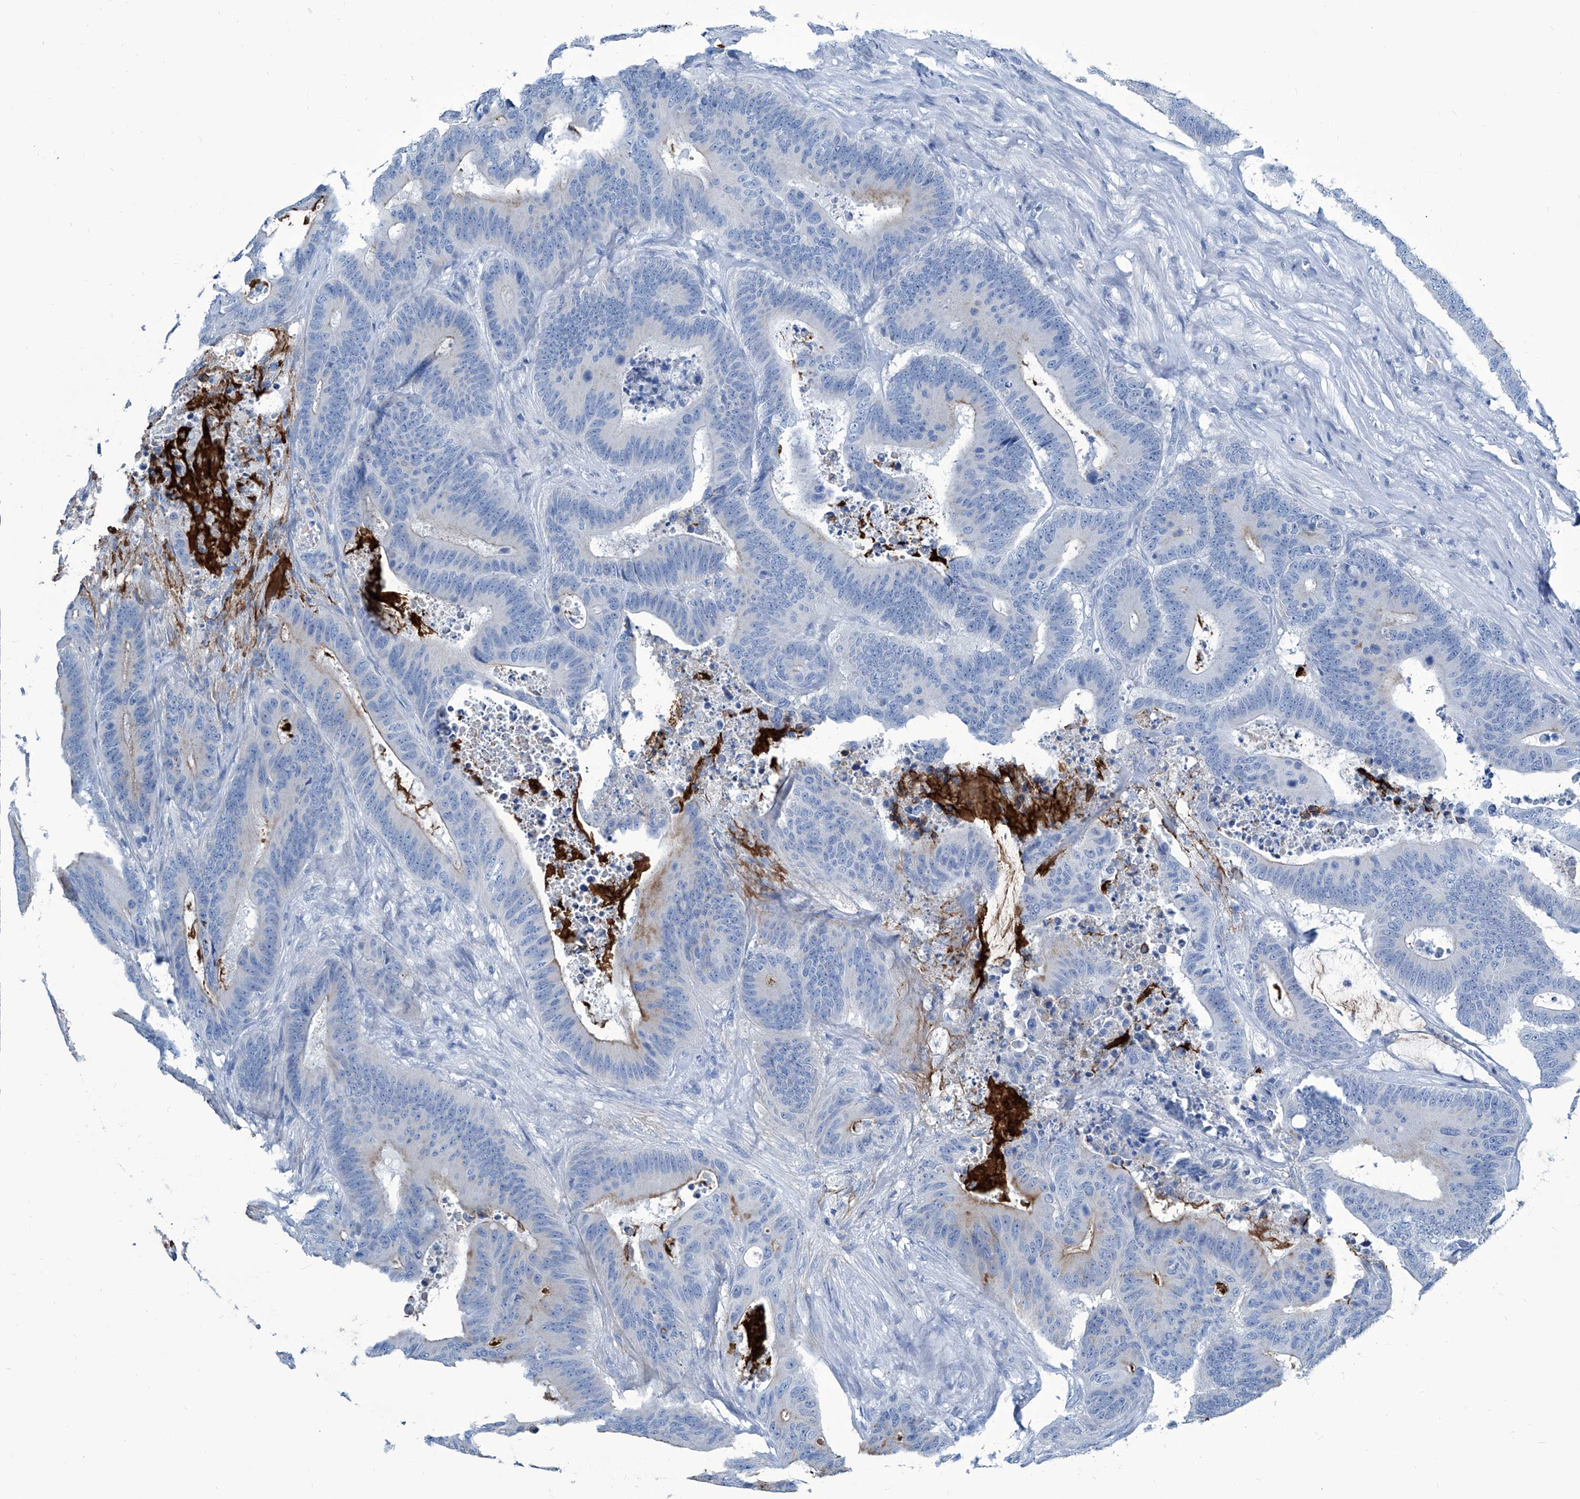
{"staining": {"intensity": "negative", "quantity": "none", "location": "none"}, "tissue": "colorectal cancer", "cell_type": "Tumor cells", "image_type": "cancer", "snomed": [{"axis": "morphology", "description": "Adenocarcinoma, NOS"}, {"axis": "topography", "description": "Colon"}], "caption": "This micrograph is of colorectal cancer (adenocarcinoma) stained with IHC to label a protein in brown with the nuclei are counter-stained blue. There is no positivity in tumor cells.", "gene": "ZNF519", "patient": {"sex": "male", "age": 83}}